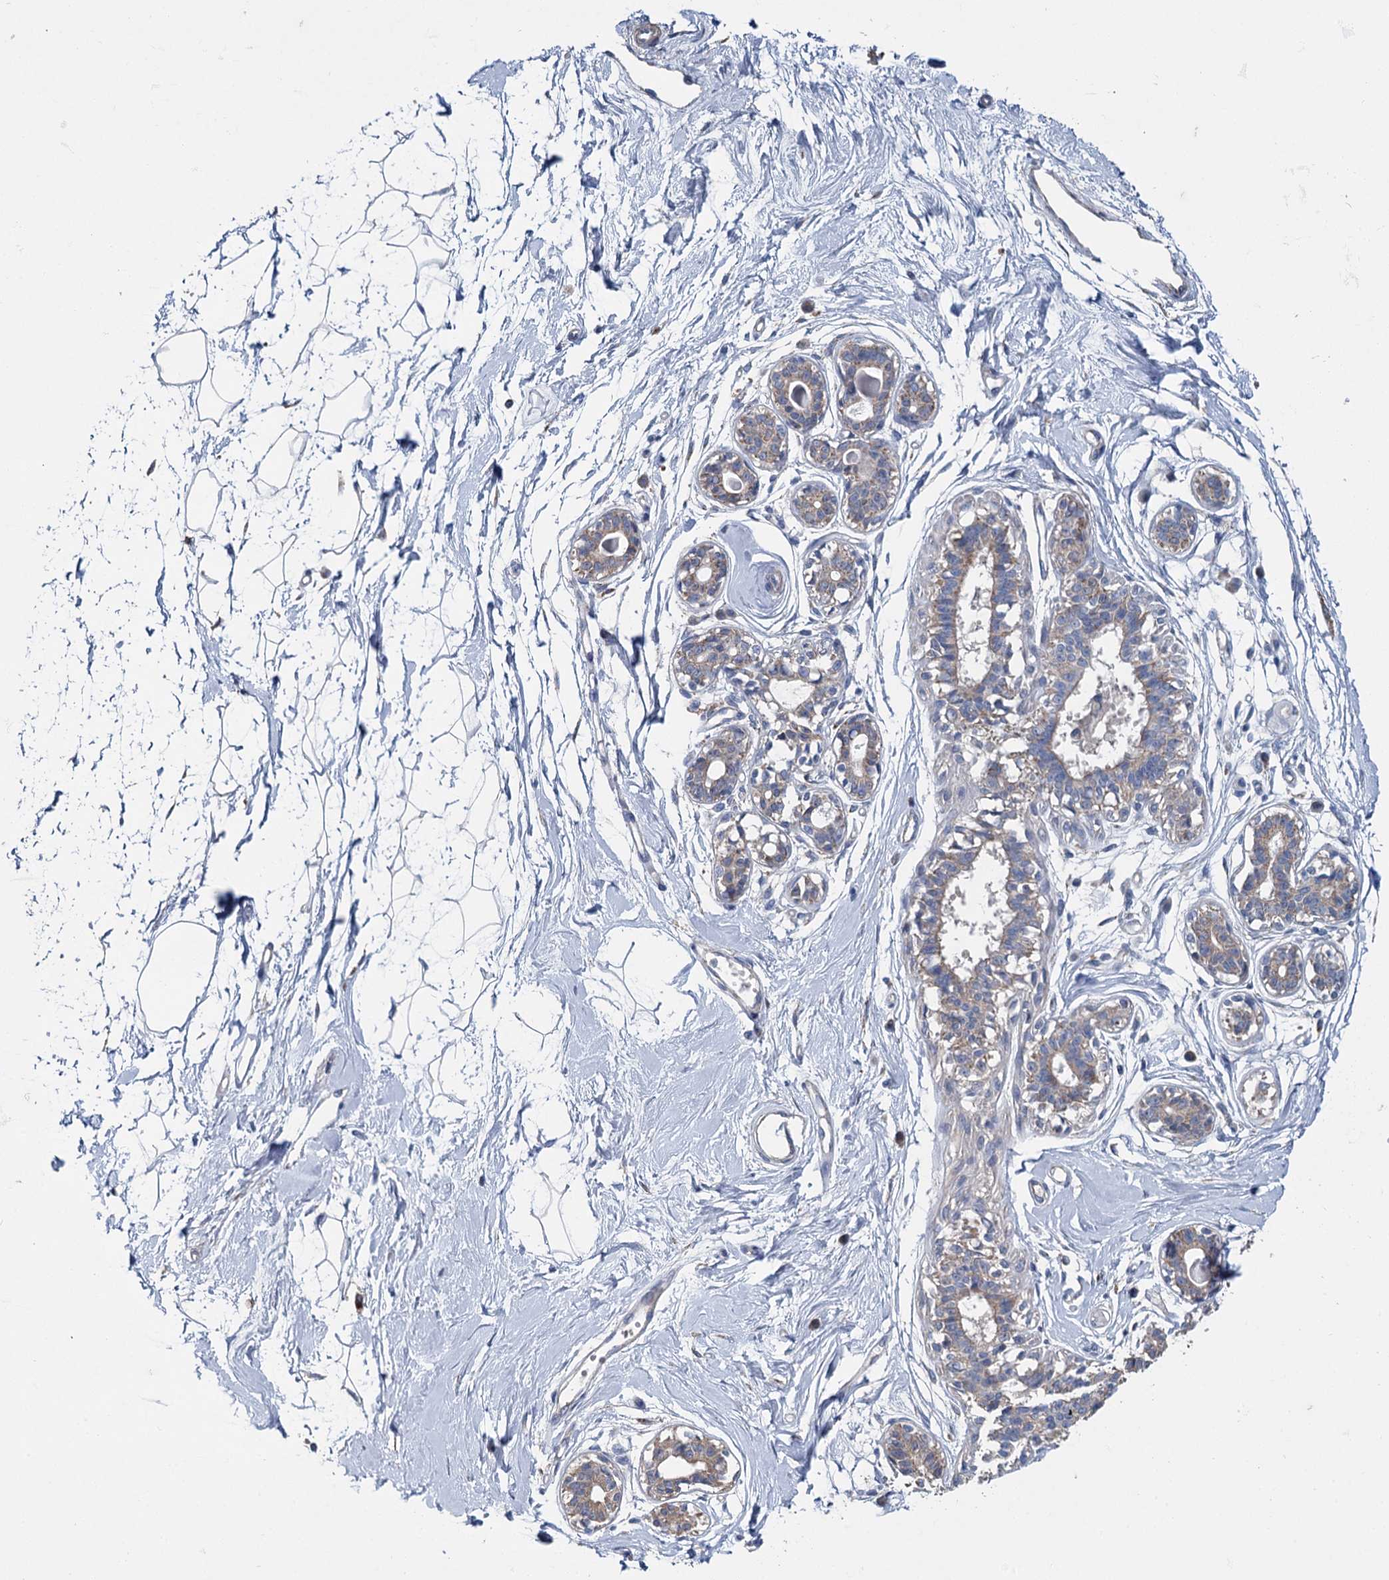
{"staining": {"intensity": "negative", "quantity": "none", "location": "none"}, "tissue": "breast", "cell_type": "Adipocytes", "image_type": "normal", "snomed": [{"axis": "morphology", "description": "Normal tissue, NOS"}, {"axis": "topography", "description": "Breast"}], "caption": "Human breast stained for a protein using immunohistochemistry (IHC) exhibits no expression in adipocytes.", "gene": "ANKRD16", "patient": {"sex": "female", "age": 45}}